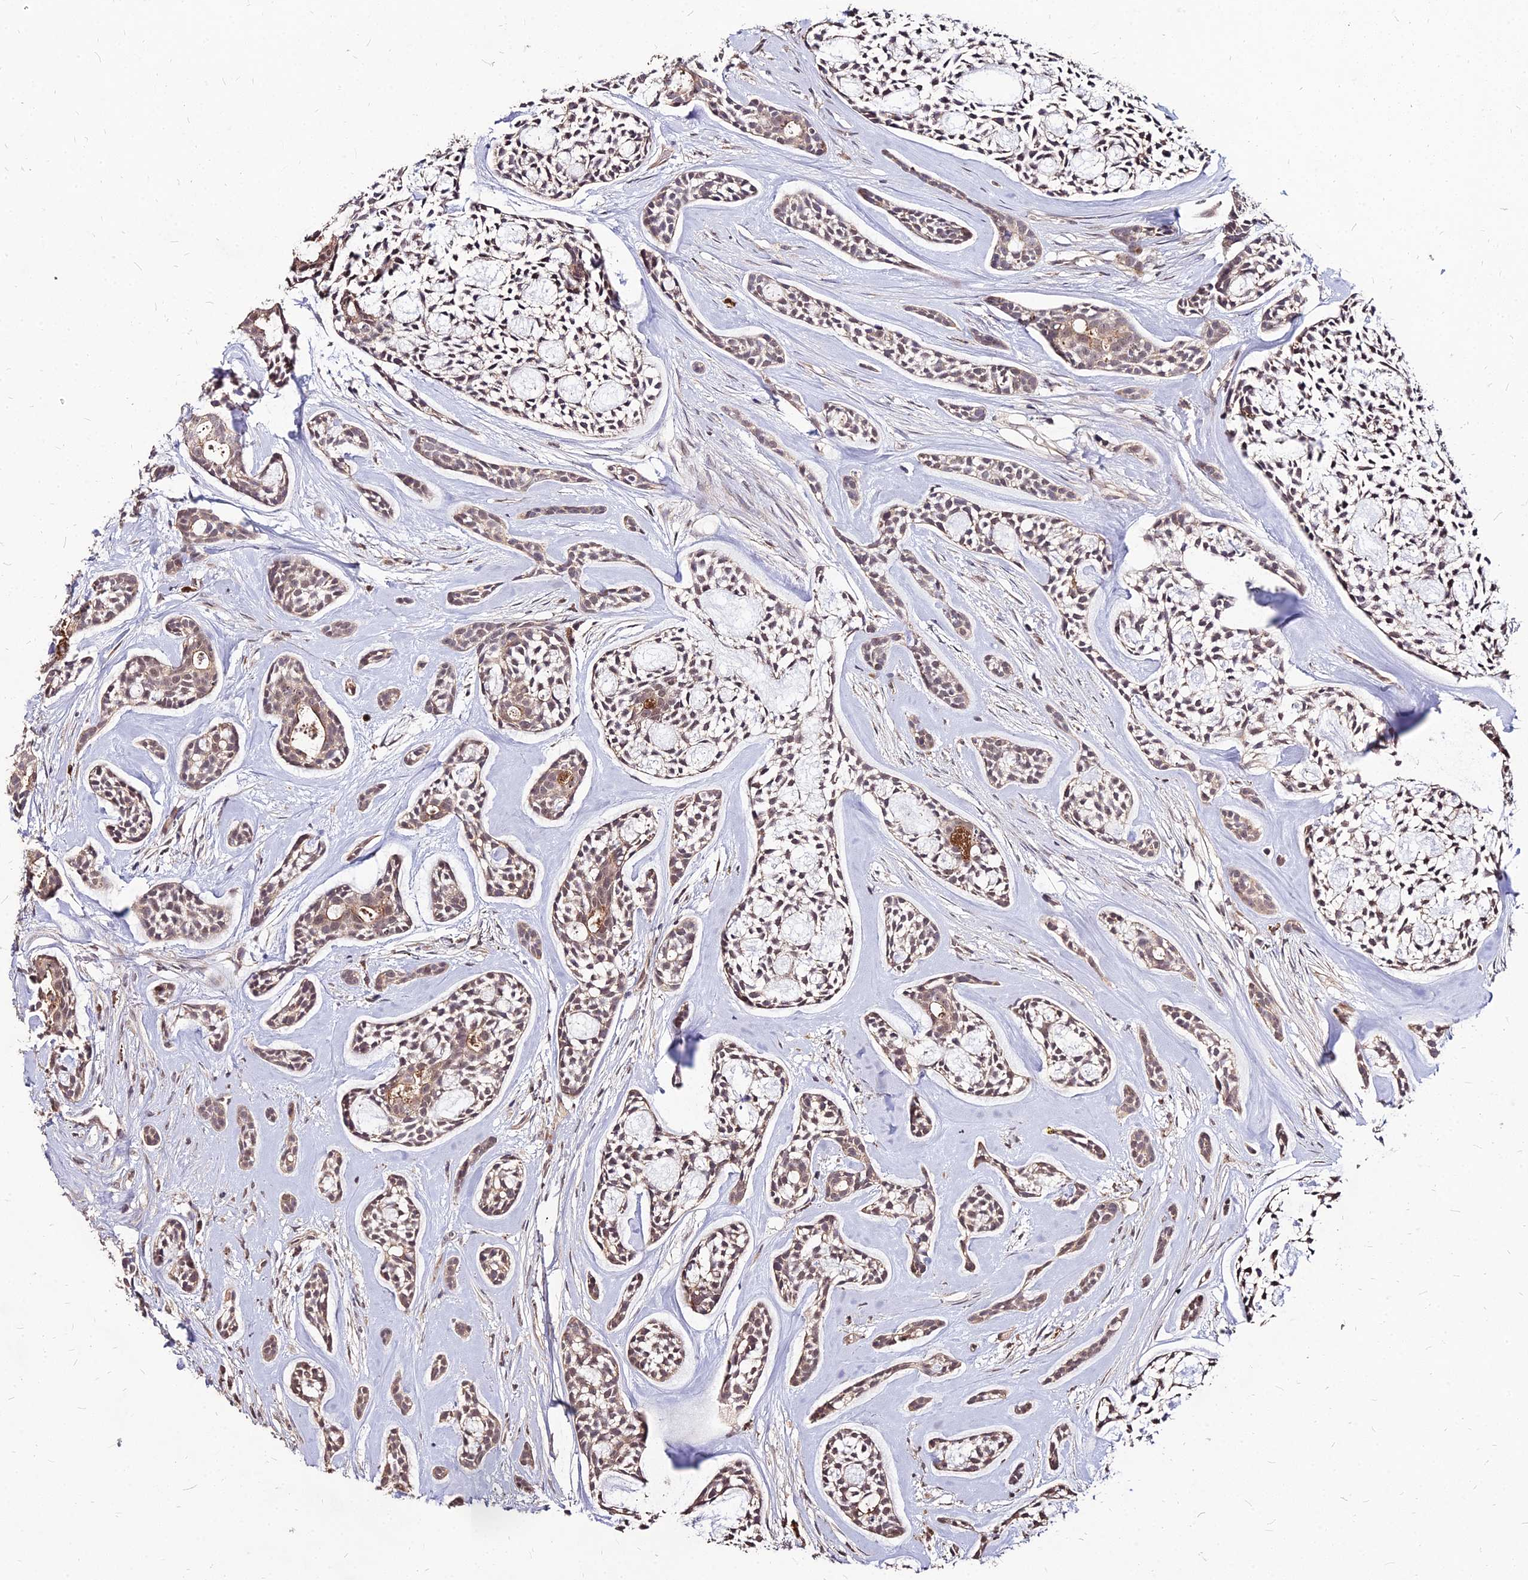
{"staining": {"intensity": "moderate", "quantity": "<25%", "location": "cytoplasmic/membranous"}, "tissue": "head and neck cancer", "cell_type": "Tumor cells", "image_type": "cancer", "snomed": [{"axis": "morphology", "description": "Adenocarcinoma, NOS"}, {"axis": "topography", "description": "Subcutis"}, {"axis": "topography", "description": "Head-Neck"}], "caption": "This image displays IHC staining of head and neck cancer (adenocarcinoma), with low moderate cytoplasmic/membranous positivity in about <25% of tumor cells.", "gene": "APBA3", "patient": {"sex": "female", "age": 73}}